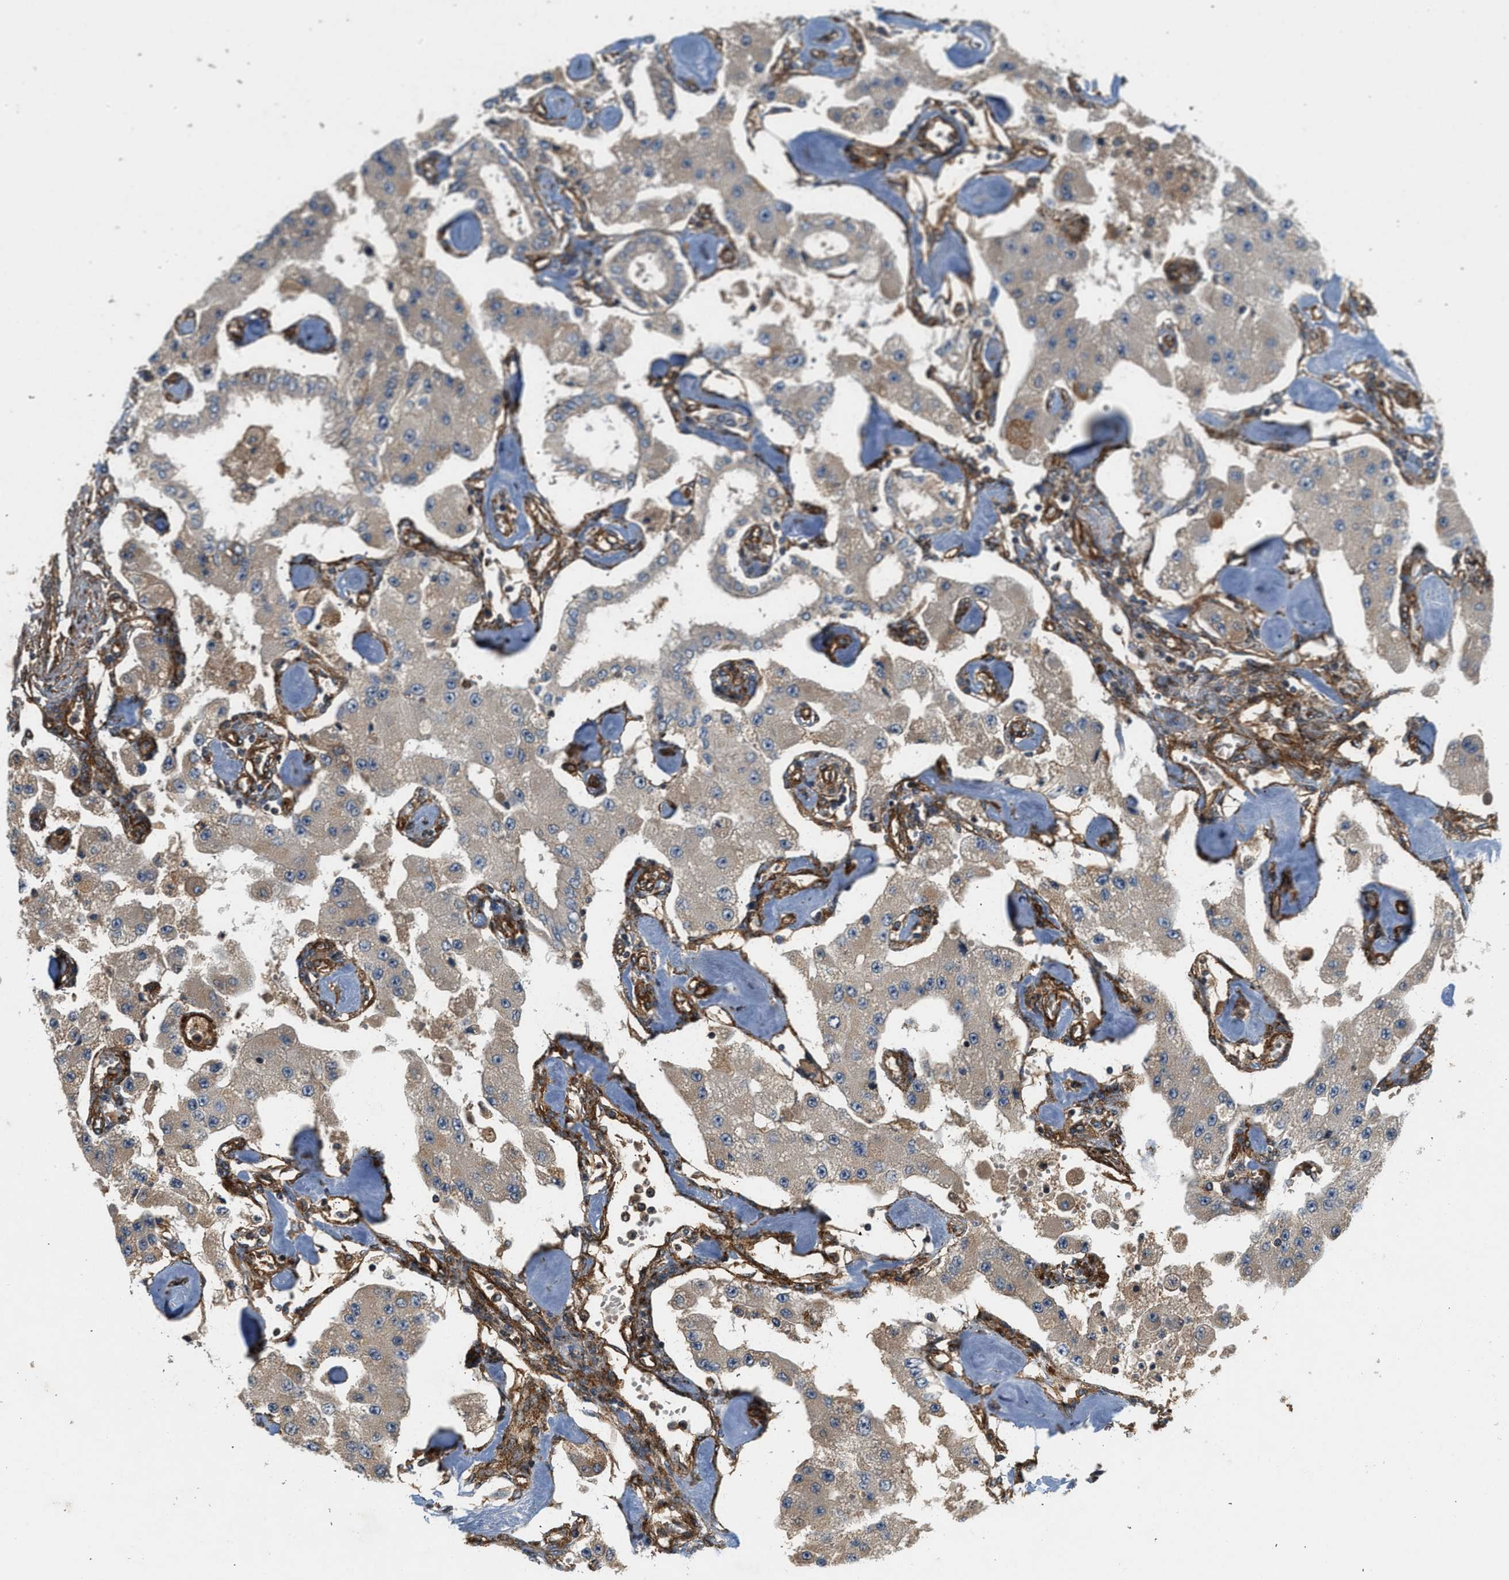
{"staining": {"intensity": "weak", "quantity": "25%-75%", "location": "cytoplasmic/membranous"}, "tissue": "carcinoid", "cell_type": "Tumor cells", "image_type": "cancer", "snomed": [{"axis": "morphology", "description": "Carcinoid, malignant, NOS"}, {"axis": "topography", "description": "Pancreas"}], "caption": "A histopathology image of carcinoid (malignant) stained for a protein shows weak cytoplasmic/membranous brown staining in tumor cells. (DAB (3,3'-diaminobenzidine) IHC with brightfield microscopy, high magnification).", "gene": "HIP1", "patient": {"sex": "male", "age": 41}}